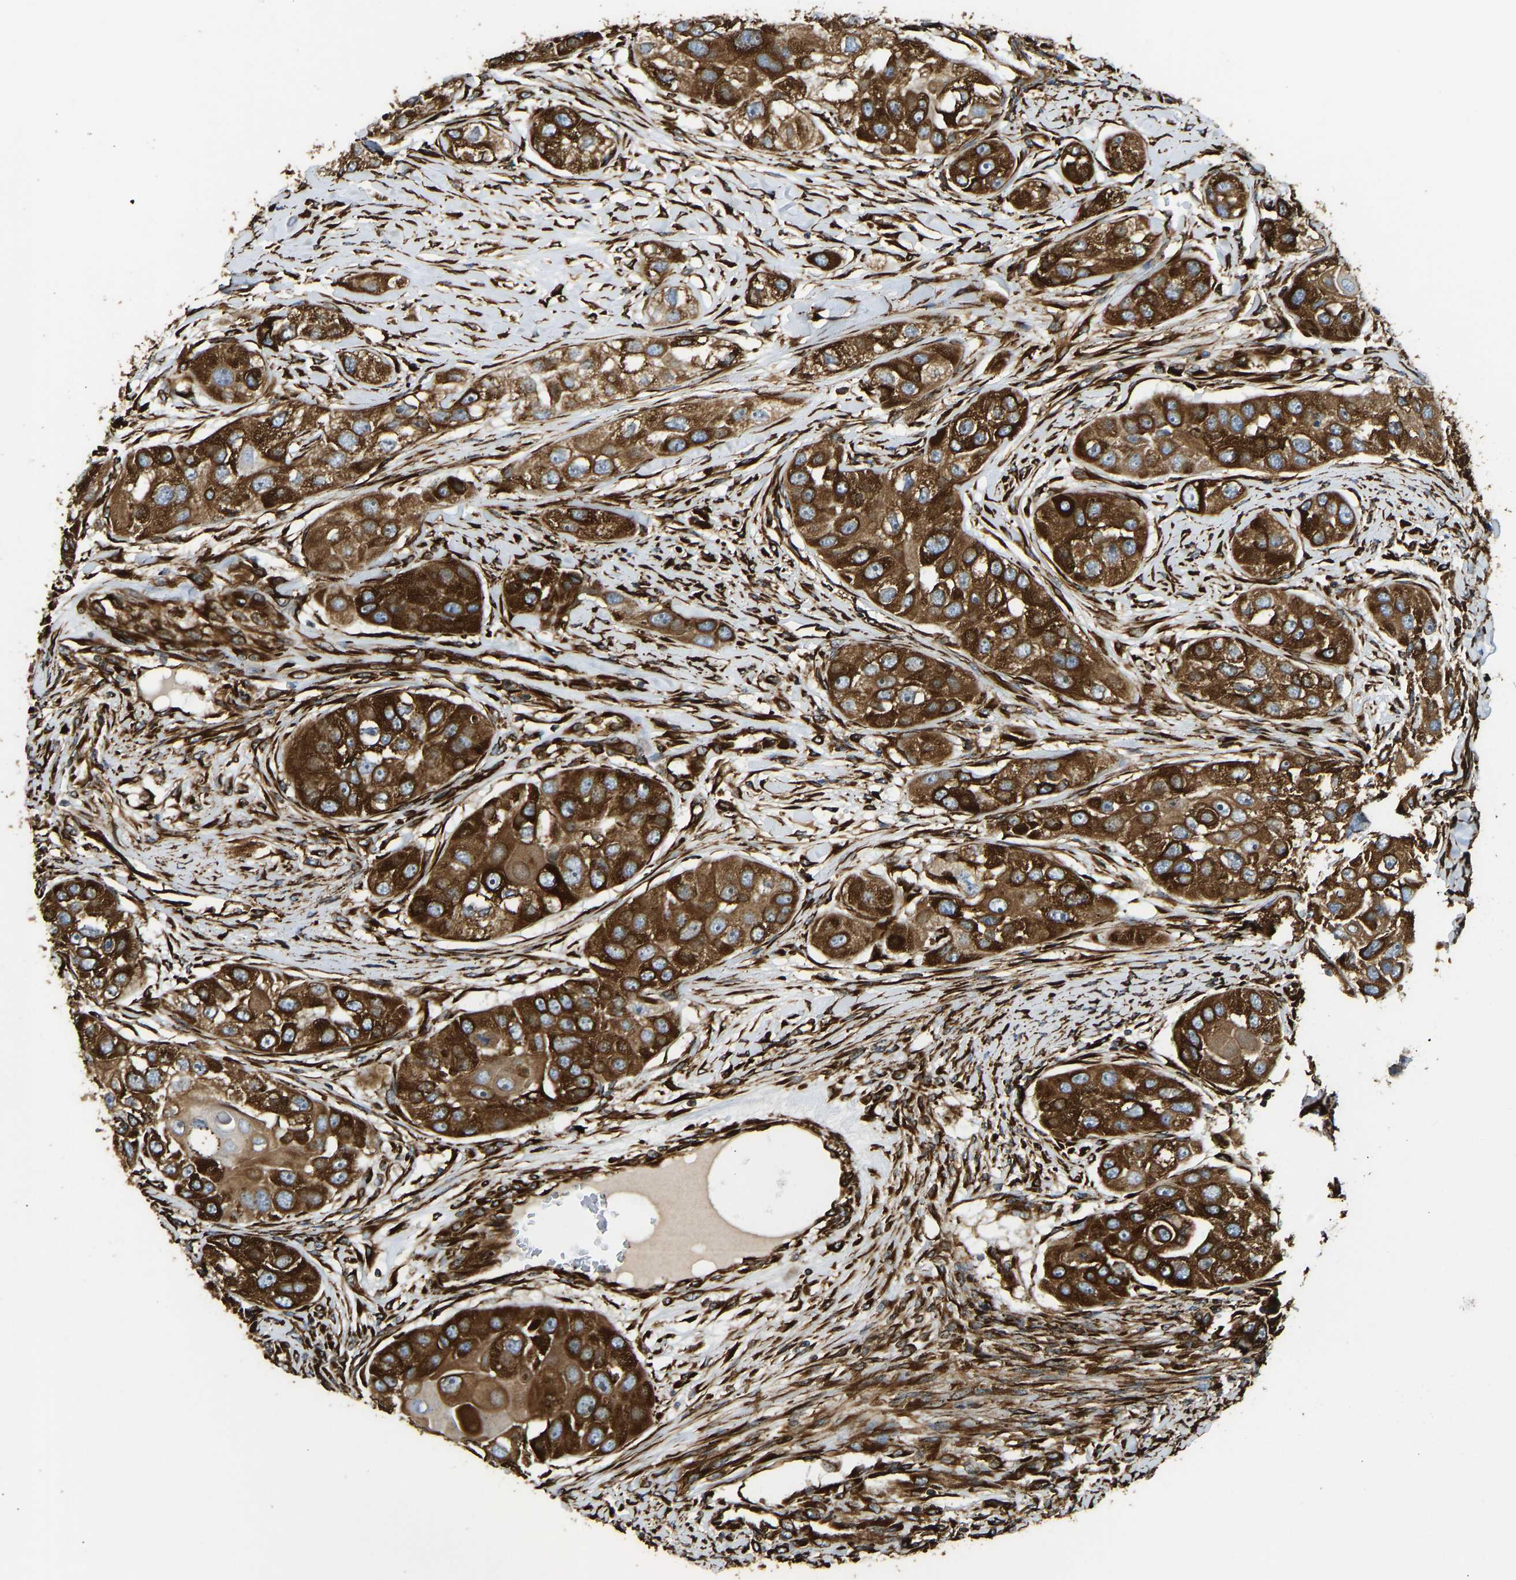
{"staining": {"intensity": "strong", "quantity": ">75%", "location": "cytoplasmic/membranous"}, "tissue": "head and neck cancer", "cell_type": "Tumor cells", "image_type": "cancer", "snomed": [{"axis": "morphology", "description": "Normal tissue, NOS"}, {"axis": "morphology", "description": "Squamous cell carcinoma, NOS"}, {"axis": "topography", "description": "Skeletal muscle"}, {"axis": "topography", "description": "Head-Neck"}], "caption": "Immunohistochemical staining of human head and neck cancer (squamous cell carcinoma) exhibits strong cytoplasmic/membranous protein expression in approximately >75% of tumor cells.", "gene": "BEX3", "patient": {"sex": "male", "age": 51}}